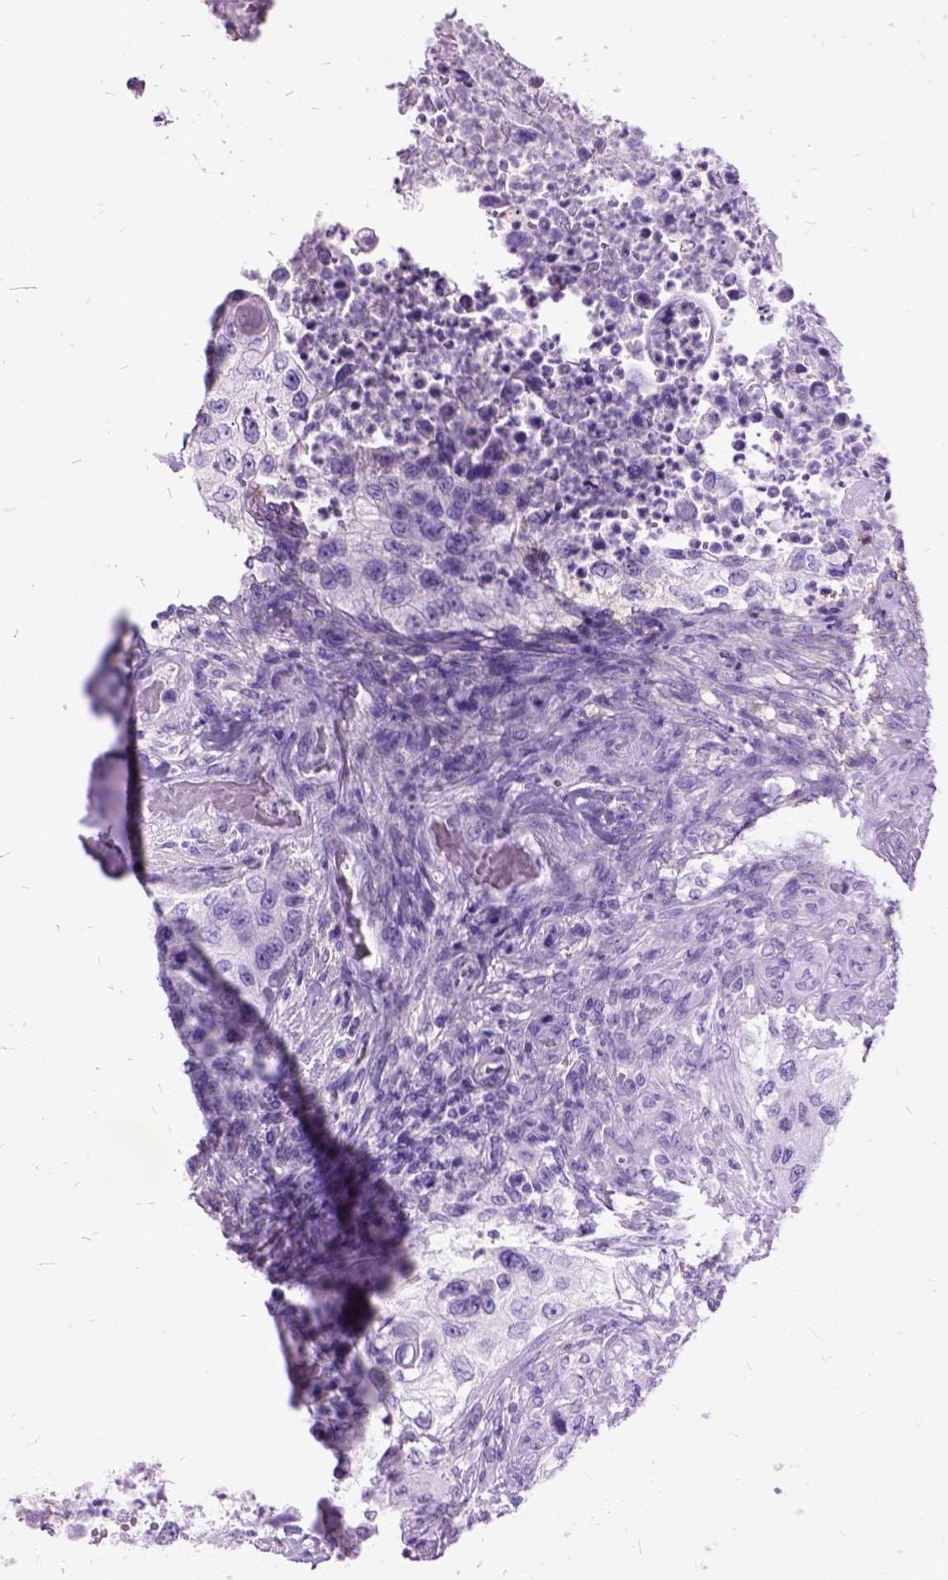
{"staining": {"intensity": "negative", "quantity": "none", "location": "none"}, "tissue": "urothelial cancer", "cell_type": "Tumor cells", "image_type": "cancer", "snomed": [{"axis": "morphology", "description": "Urothelial carcinoma, High grade"}, {"axis": "topography", "description": "Urinary bladder"}], "caption": "Immunohistochemistry (IHC) of urothelial cancer reveals no positivity in tumor cells. (Brightfield microscopy of DAB IHC at high magnification).", "gene": "MME", "patient": {"sex": "female", "age": 60}}